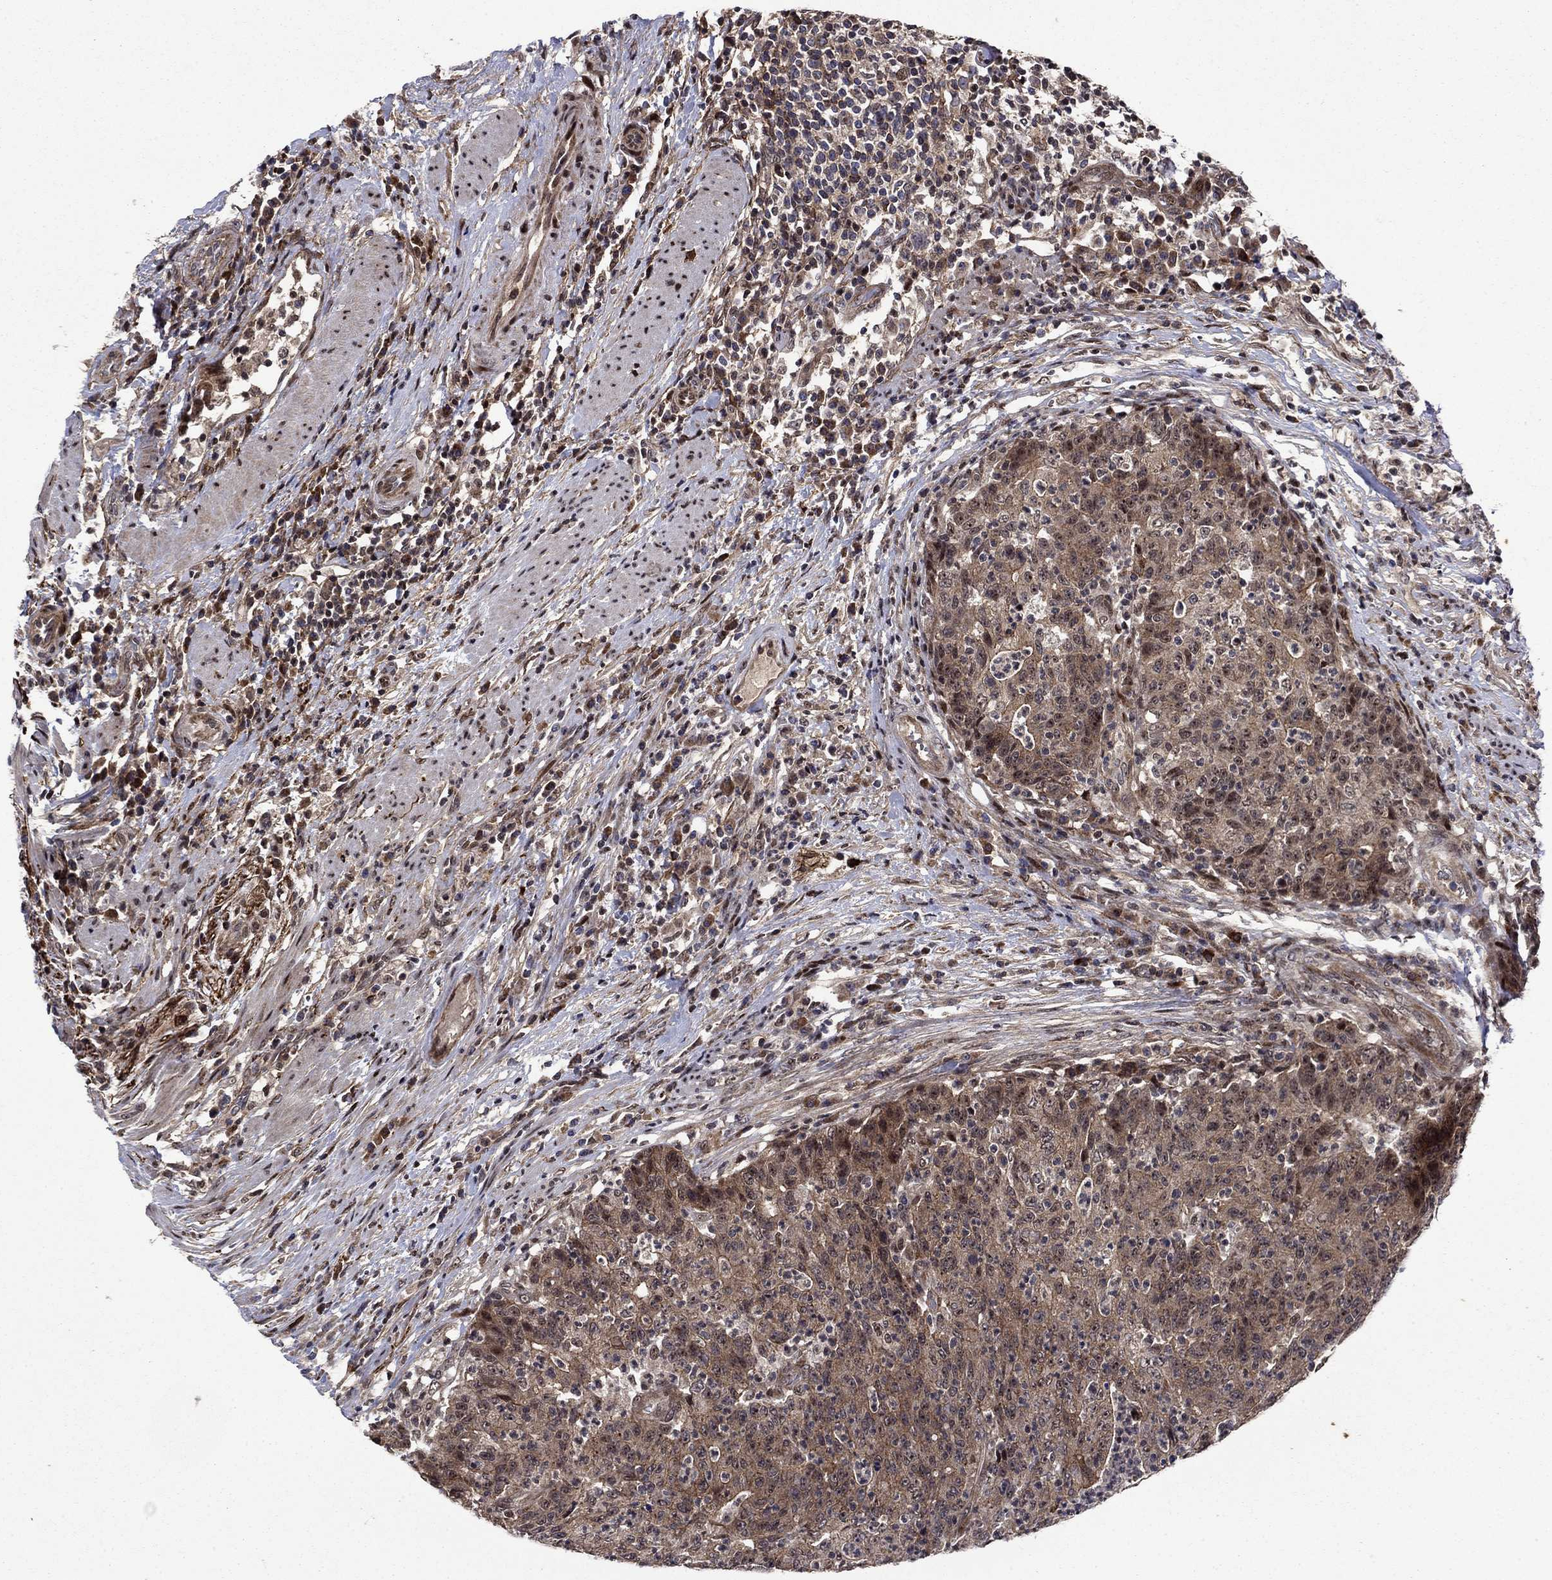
{"staining": {"intensity": "moderate", "quantity": ">75%", "location": "cytoplasmic/membranous,nuclear"}, "tissue": "colorectal cancer", "cell_type": "Tumor cells", "image_type": "cancer", "snomed": [{"axis": "morphology", "description": "Adenocarcinoma, NOS"}, {"axis": "topography", "description": "Colon"}], "caption": "Human colorectal cancer (adenocarcinoma) stained for a protein (brown) reveals moderate cytoplasmic/membranous and nuclear positive positivity in approximately >75% of tumor cells.", "gene": "AGTPBP1", "patient": {"sex": "male", "age": 70}}